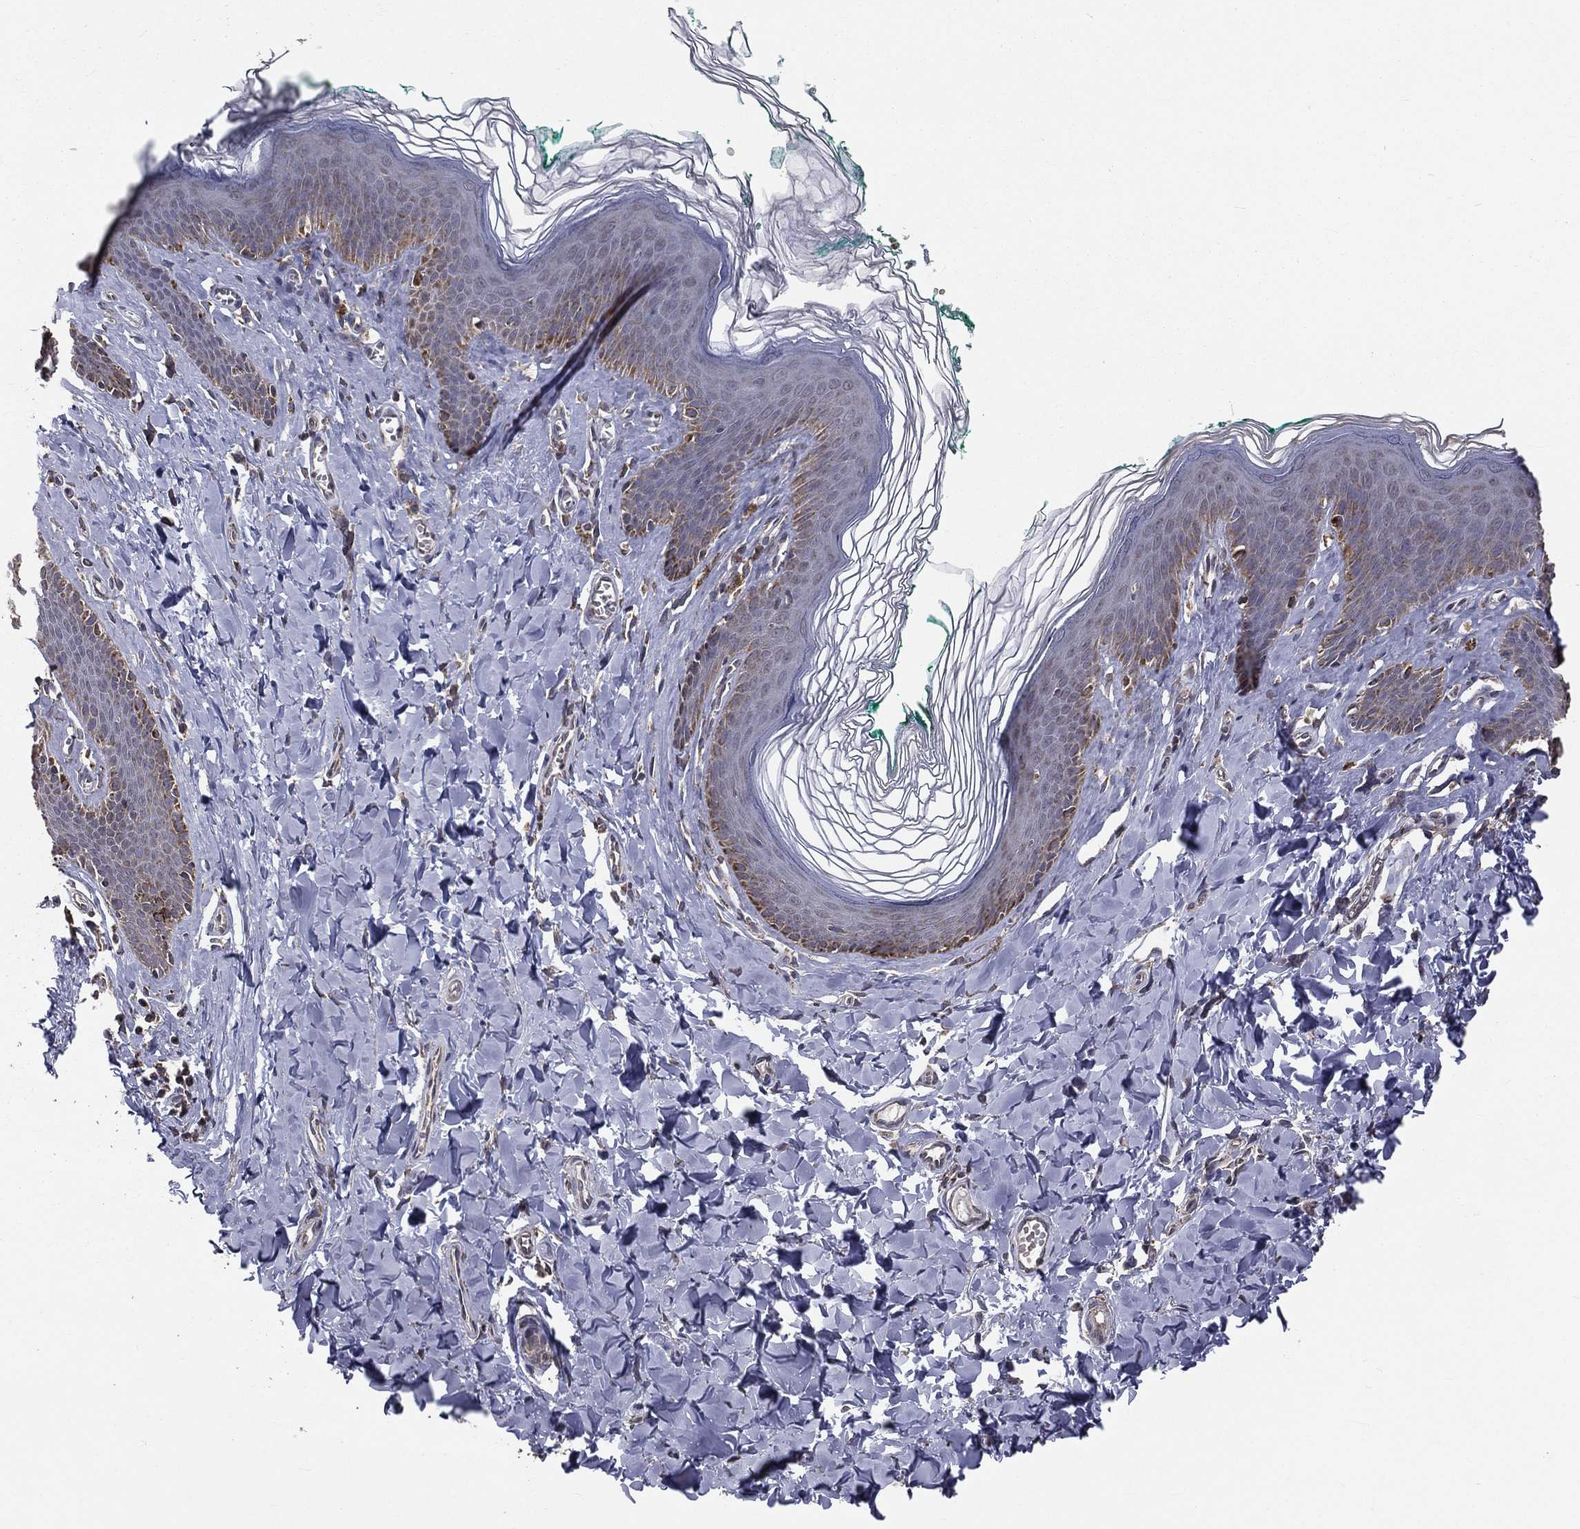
{"staining": {"intensity": "moderate", "quantity": "<25%", "location": "cytoplasmic/membranous"}, "tissue": "skin", "cell_type": "Epidermal cells", "image_type": "normal", "snomed": [{"axis": "morphology", "description": "Normal tissue, NOS"}, {"axis": "topography", "description": "Vulva"}], "caption": "The immunohistochemical stain shows moderate cytoplasmic/membranous staining in epidermal cells of normal skin. The protein of interest is shown in brown color, while the nuclei are stained blue.", "gene": "MRPL46", "patient": {"sex": "female", "age": 66}}